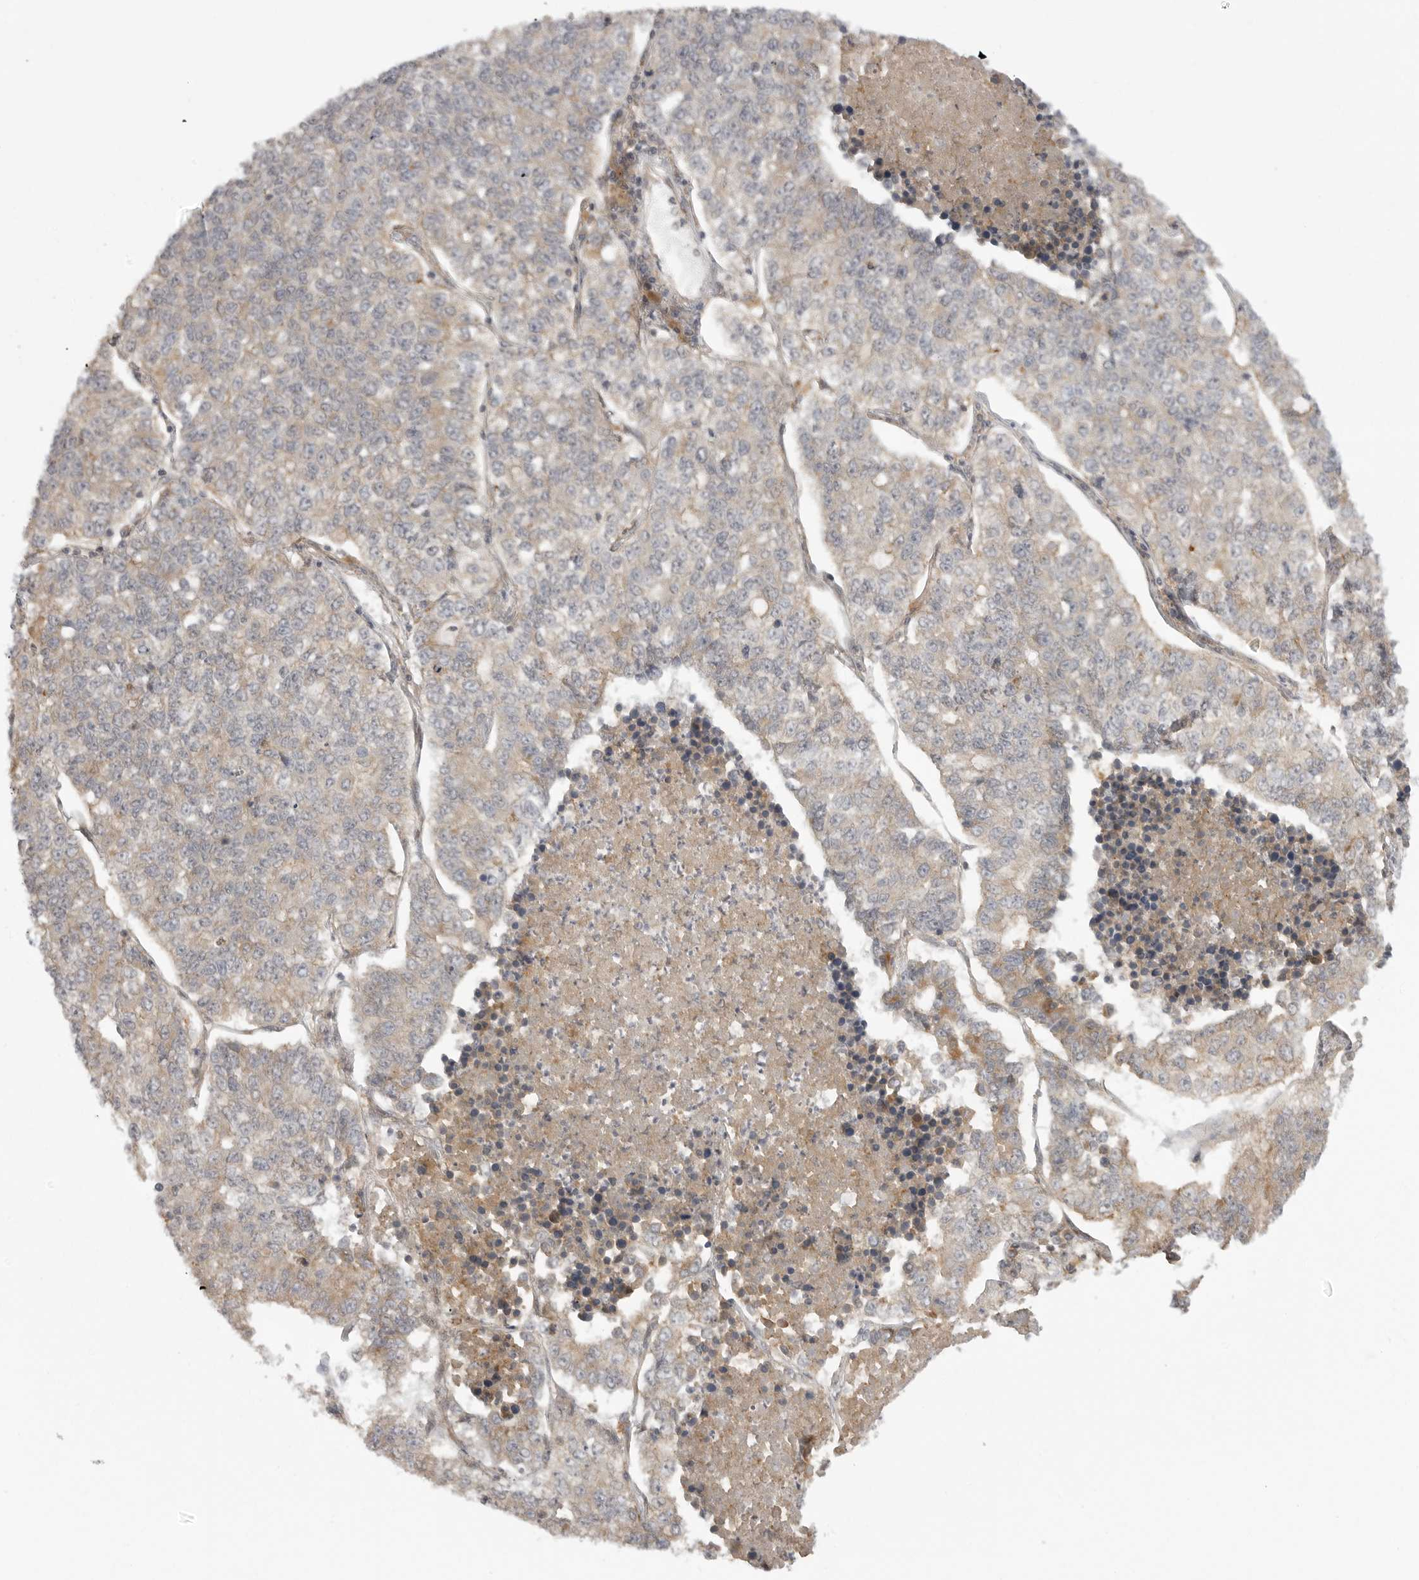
{"staining": {"intensity": "weak", "quantity": "25%-75%", "location": "cytoplasmic/membranous"}, "tissue": "lung cancer", "cell_type": "Tumor cells", "image_type": "cancer", "snomed": [{"axis": "morphology", "description": "Adenocarcinoma, NOS"}, {"axis": "topography", "description": "Lung"}], "caption": "Protein expression analysis of human lung adenocarcinoma reveals weak cytoplasmic/membranous expression in about 25%-75% of tumor cells.", "gene": "FAT3", "patient": {"sex": "male", "age": 49}}